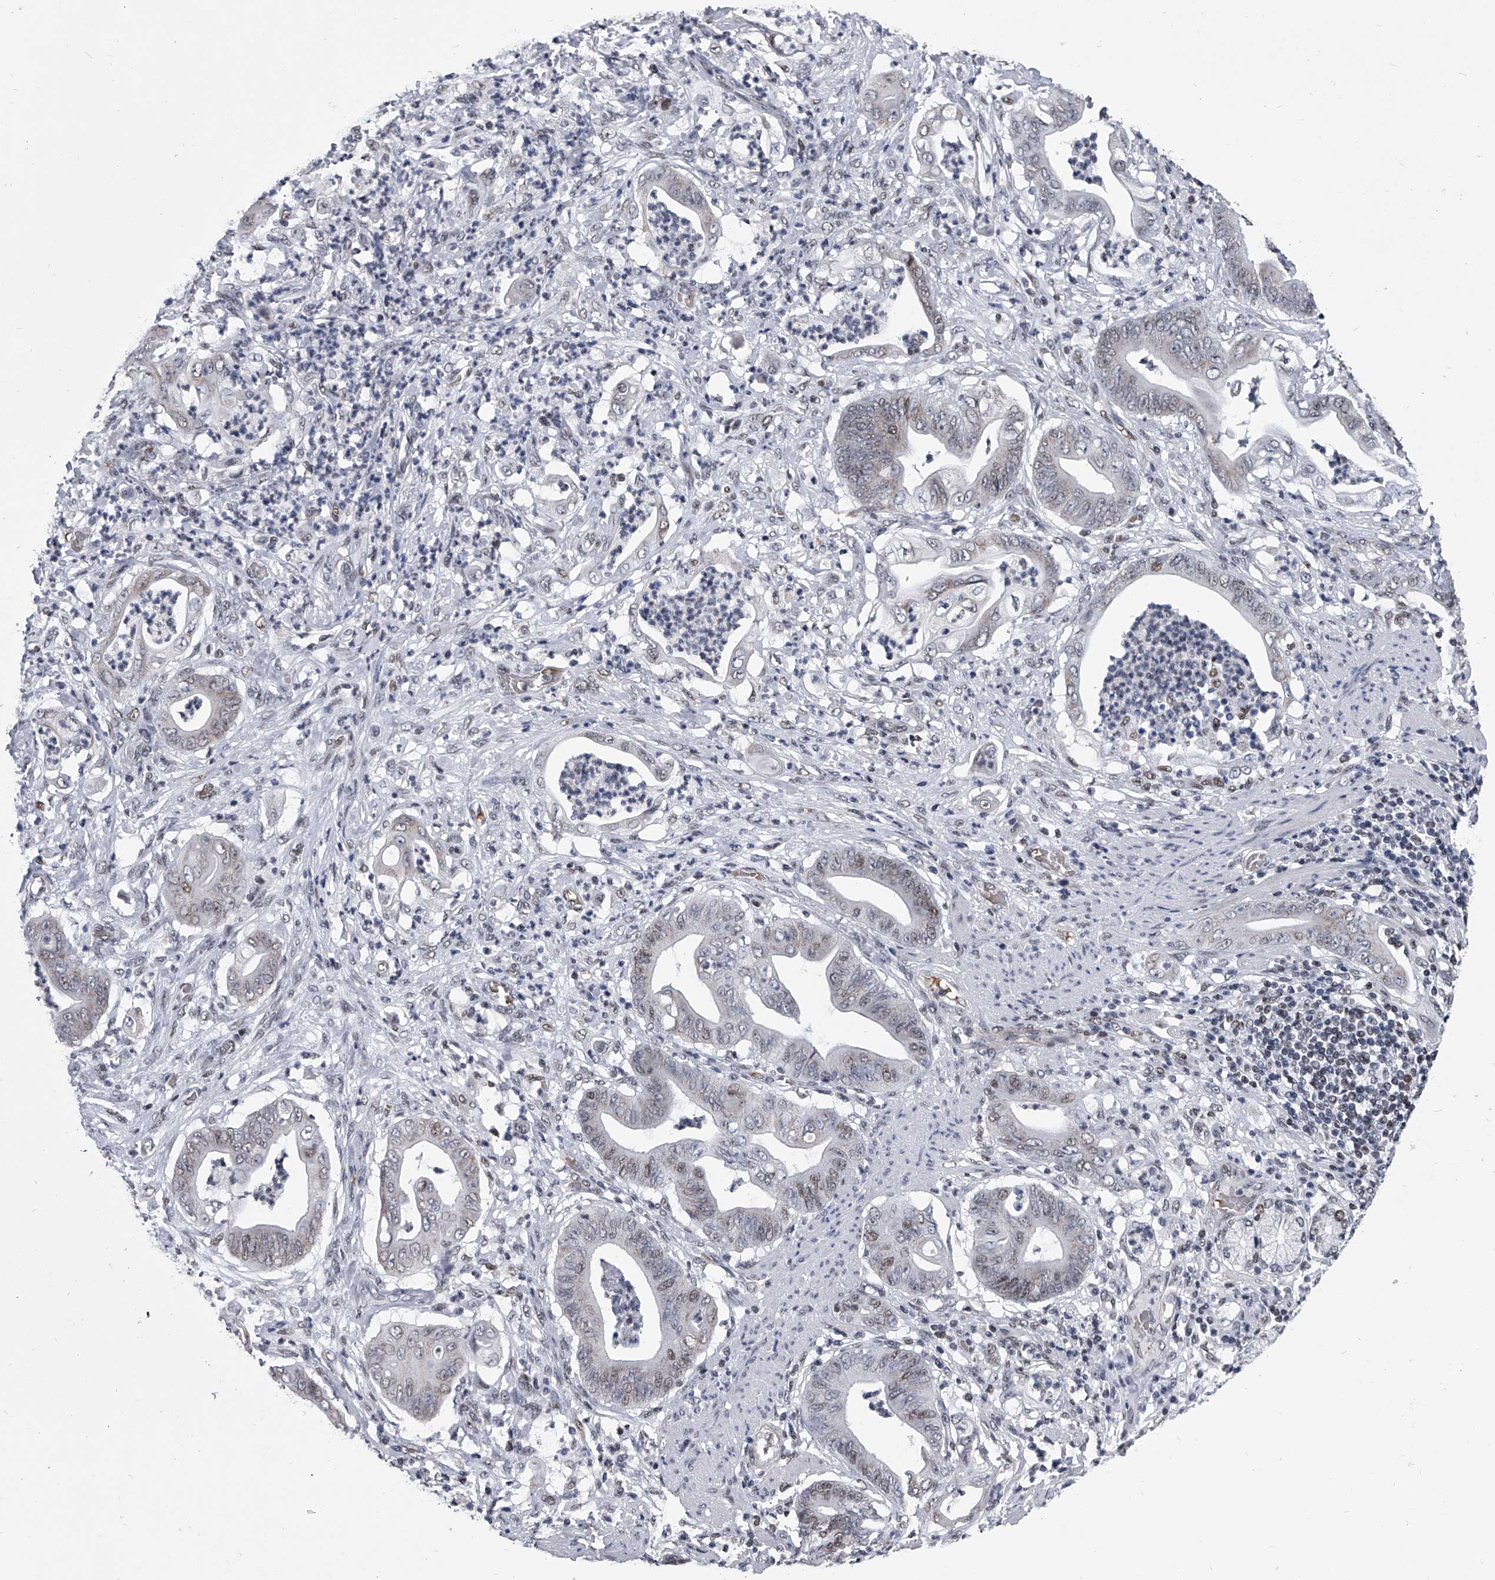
{"staining": {"intensity": "weak", "quantity": "25%-75%", "location": "nuclear"}, "tissue": "stomach cancer", "cell_type": "Tumor cells", "image_type": "cancer", "snomed": [{"axis": "morphology", "description": "Adenocarcinoma, NOS"}, {"axis": "topography", "description": "Stomach"}], "caption": "Immunohistochemistry (IHC) of stomach cancer reveals low levels of weak nuclear positivity in approximately 25%-75% of tumor cells.", "gene": "SIM2", "patient": {"sex": "female", "age": 73}}